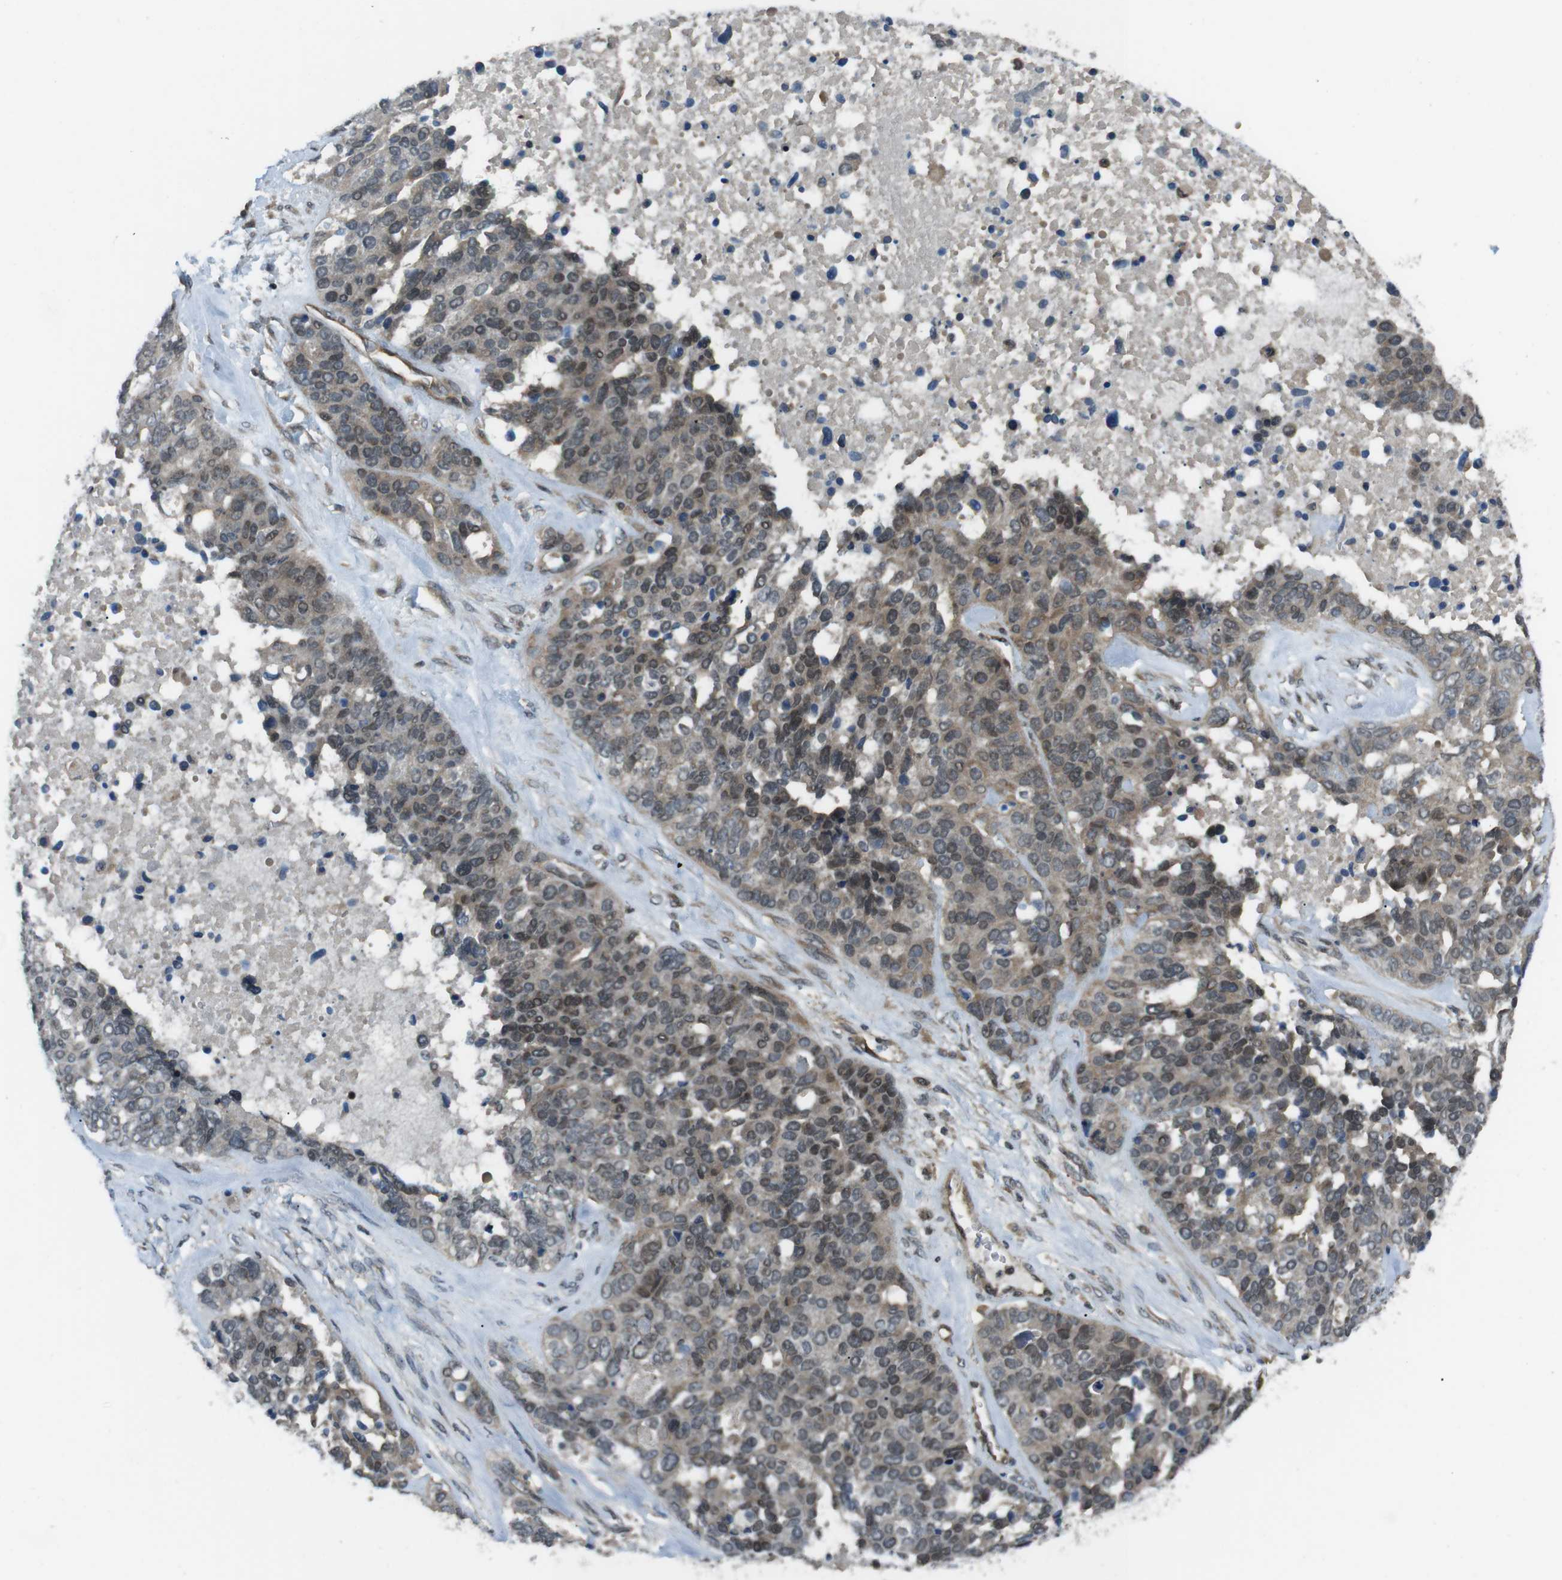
{"staining": {"intensity": "moderate", "quantity": "25%-75%", "location": "cytoplasmic/membranous,nuclear"}, "tissue": "ovarian cancer", "cell_type": "Tumor cells", "image_type": "cancer", "snomed": [{"axis": "morphology", "description": "Cystadenocarcinoma, serous, NOS"}, {"axis": "topography", "description": "Ovary"}], "caption": "Immunohistochemistry image of ovarian cancer stained for a protein (brown), which shows medium levels of moderate cytoplasmic/membranous and nuclear expression in about 25%-75% of tumor cells.", "gene": "TIAM2", "patient": {"sex": "female", "age": 44}}